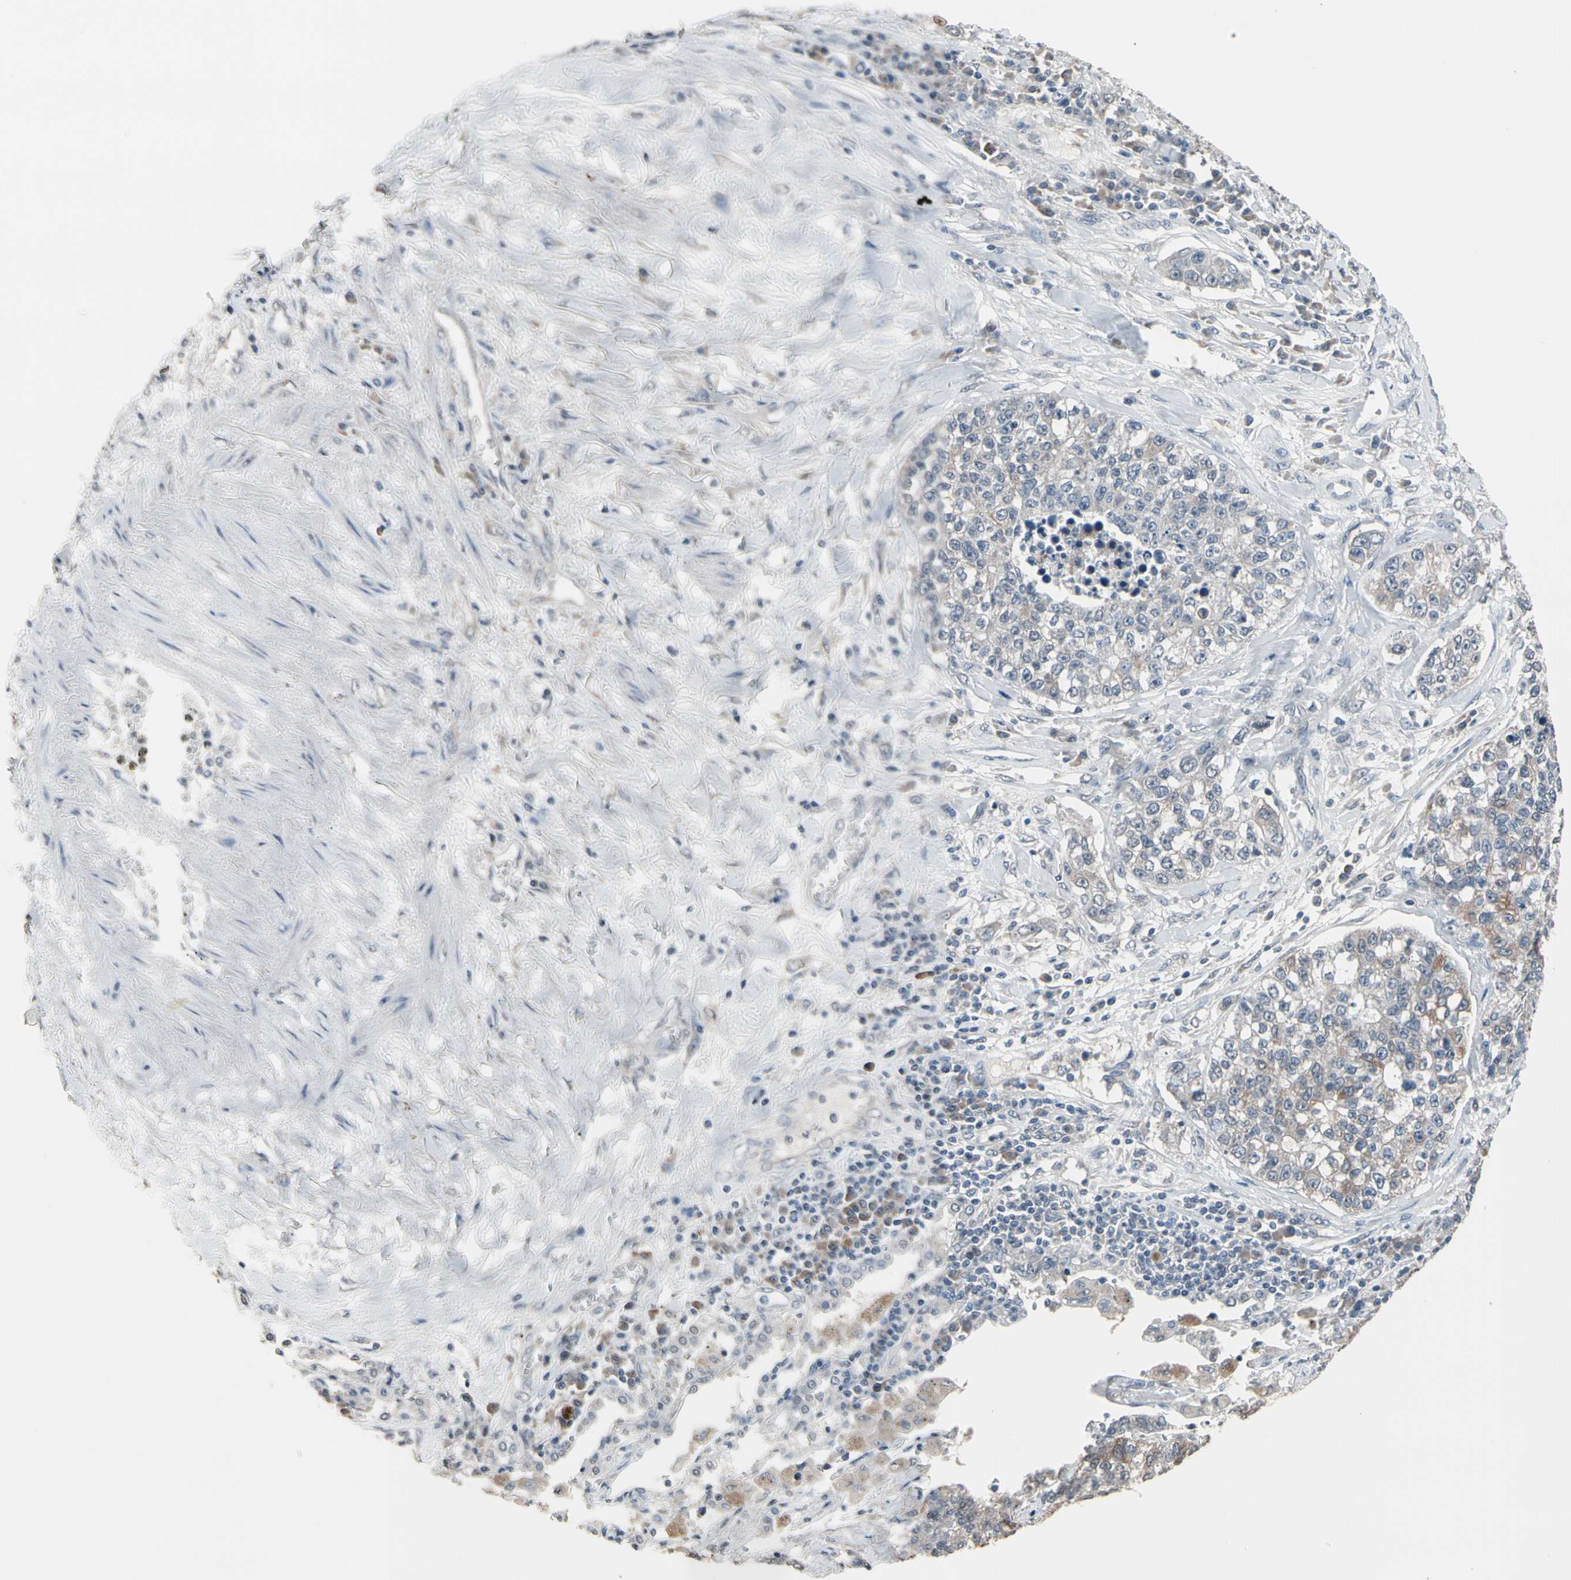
{"staining": {"intensity": "moderate", "quantity": ">75%", "location": "cytoplasmic/membranous"}, "tissue": "lung cancer", "cell_type": "Tumor cells", "image_type": "cancer", "snomed": [{"axis": "morphology", "description": "Adenocarcinoma, NOS"}, {"axis": "topography", "description": "Lung"}], "caption": "Protein staining shows moderate cytoplasmic/membranous positivity in about >75% of tumor cells in adenocarcinoma (lung). Using DAB (3,3'-diaminobenzidine) (brown) and hematoxylin (blue) stains, captured at high magnification using brightfield microscopy.", "gene": "SV2A", "patient": {"sex": "male", "age": 49}}